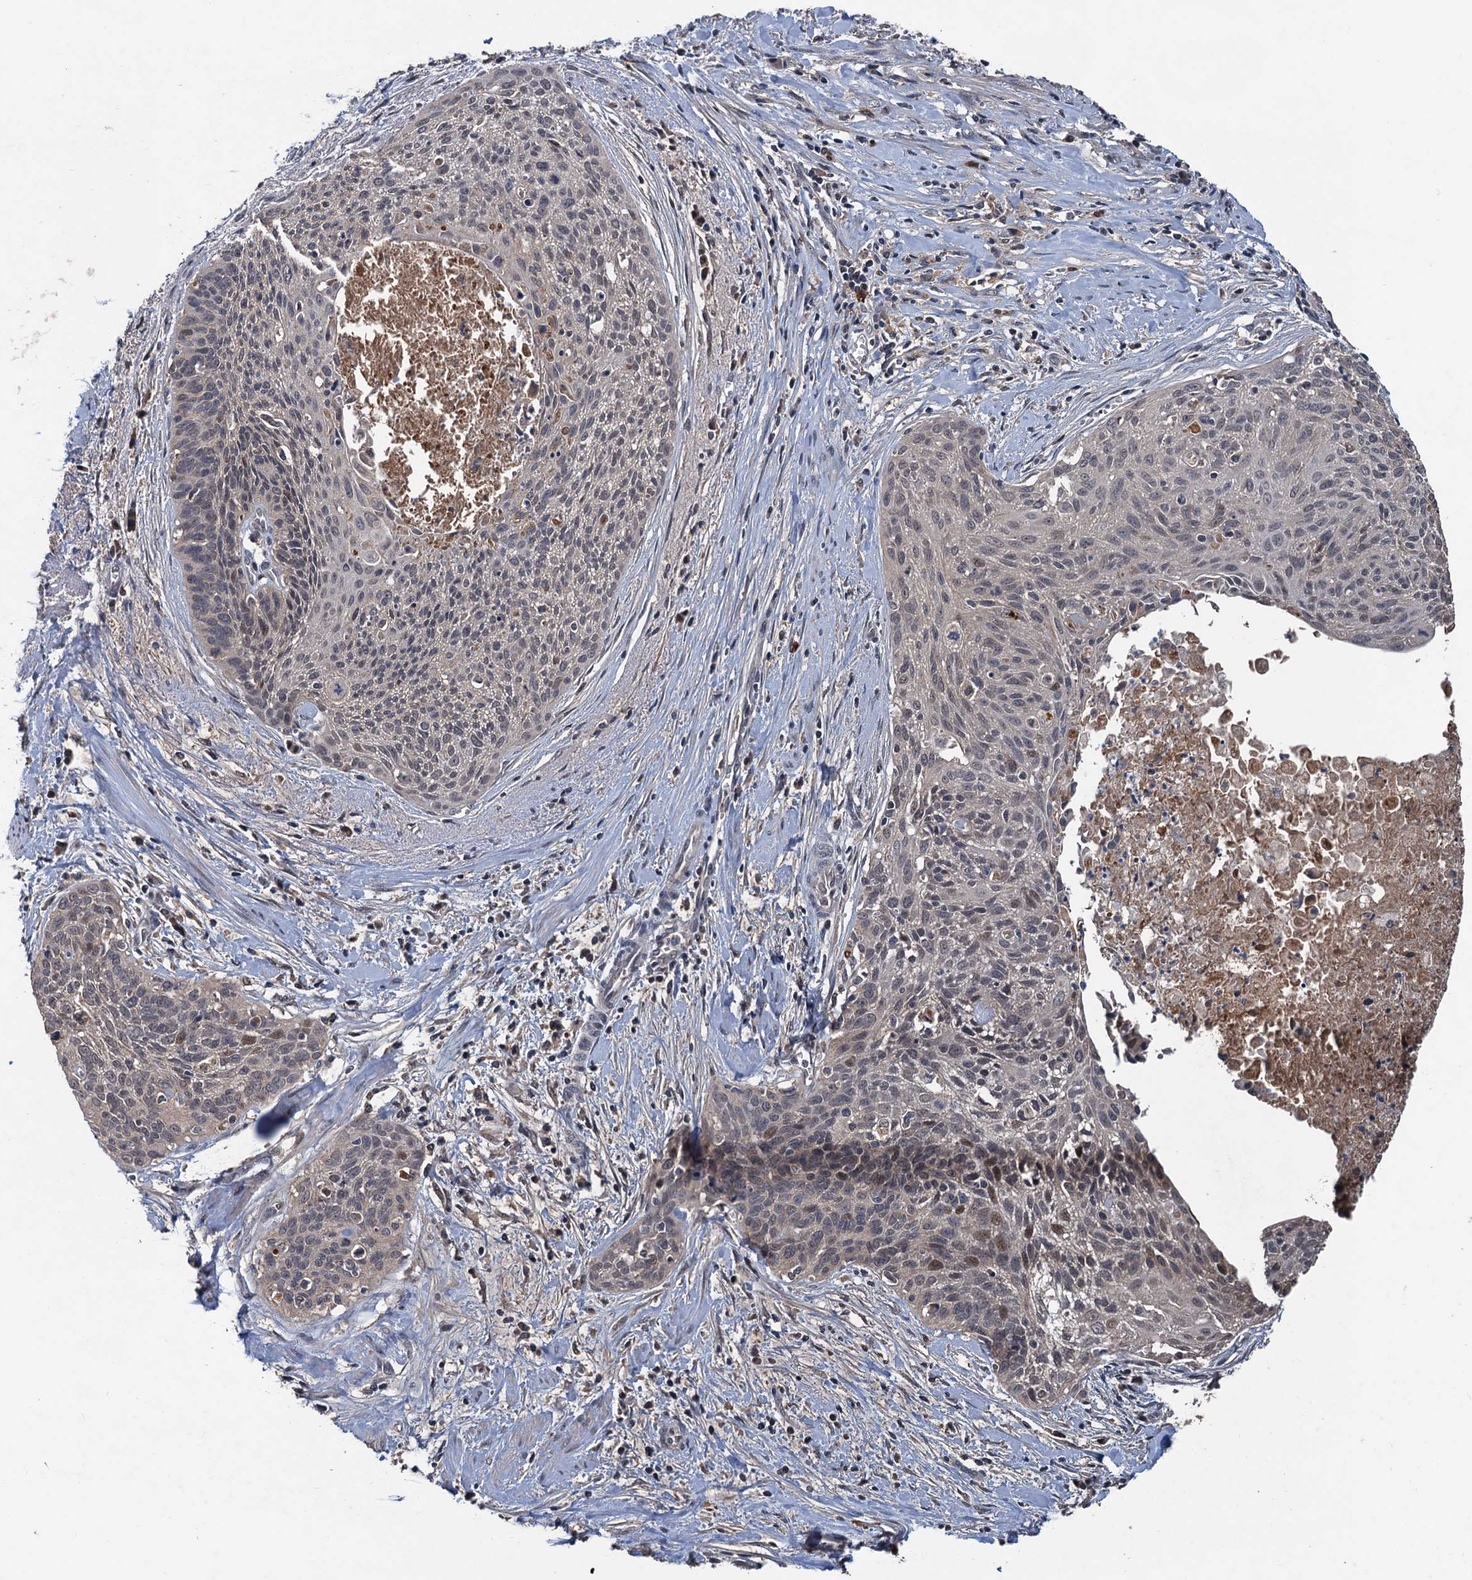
{"staining": {"intensity": "weak", "quantity": "<25%", "location": "nuclear"}, "tissue": "cervical cancer", "cell_type": "Tumor cells", "image_type": "cancer", "snomed": [{"axis": "morphology", "description": "Squamous cell carcinoma, NOS"}, {"axis": "topography", "description": "Cervix"}], "caption": "This histopathology image is of cervical squamous cell carcinoma stained with immunohistochemistry to label a protein in brown with the nuclei are counter-stained blue. There is no staining in tumor cells. Brightfield microscopy of immunohistochemistry stained with DAB (brown) and hematoxylin (blue), captured at high magnification.", "gene": "ZNF438", "patient": {"sex": "female", "age": 55}}